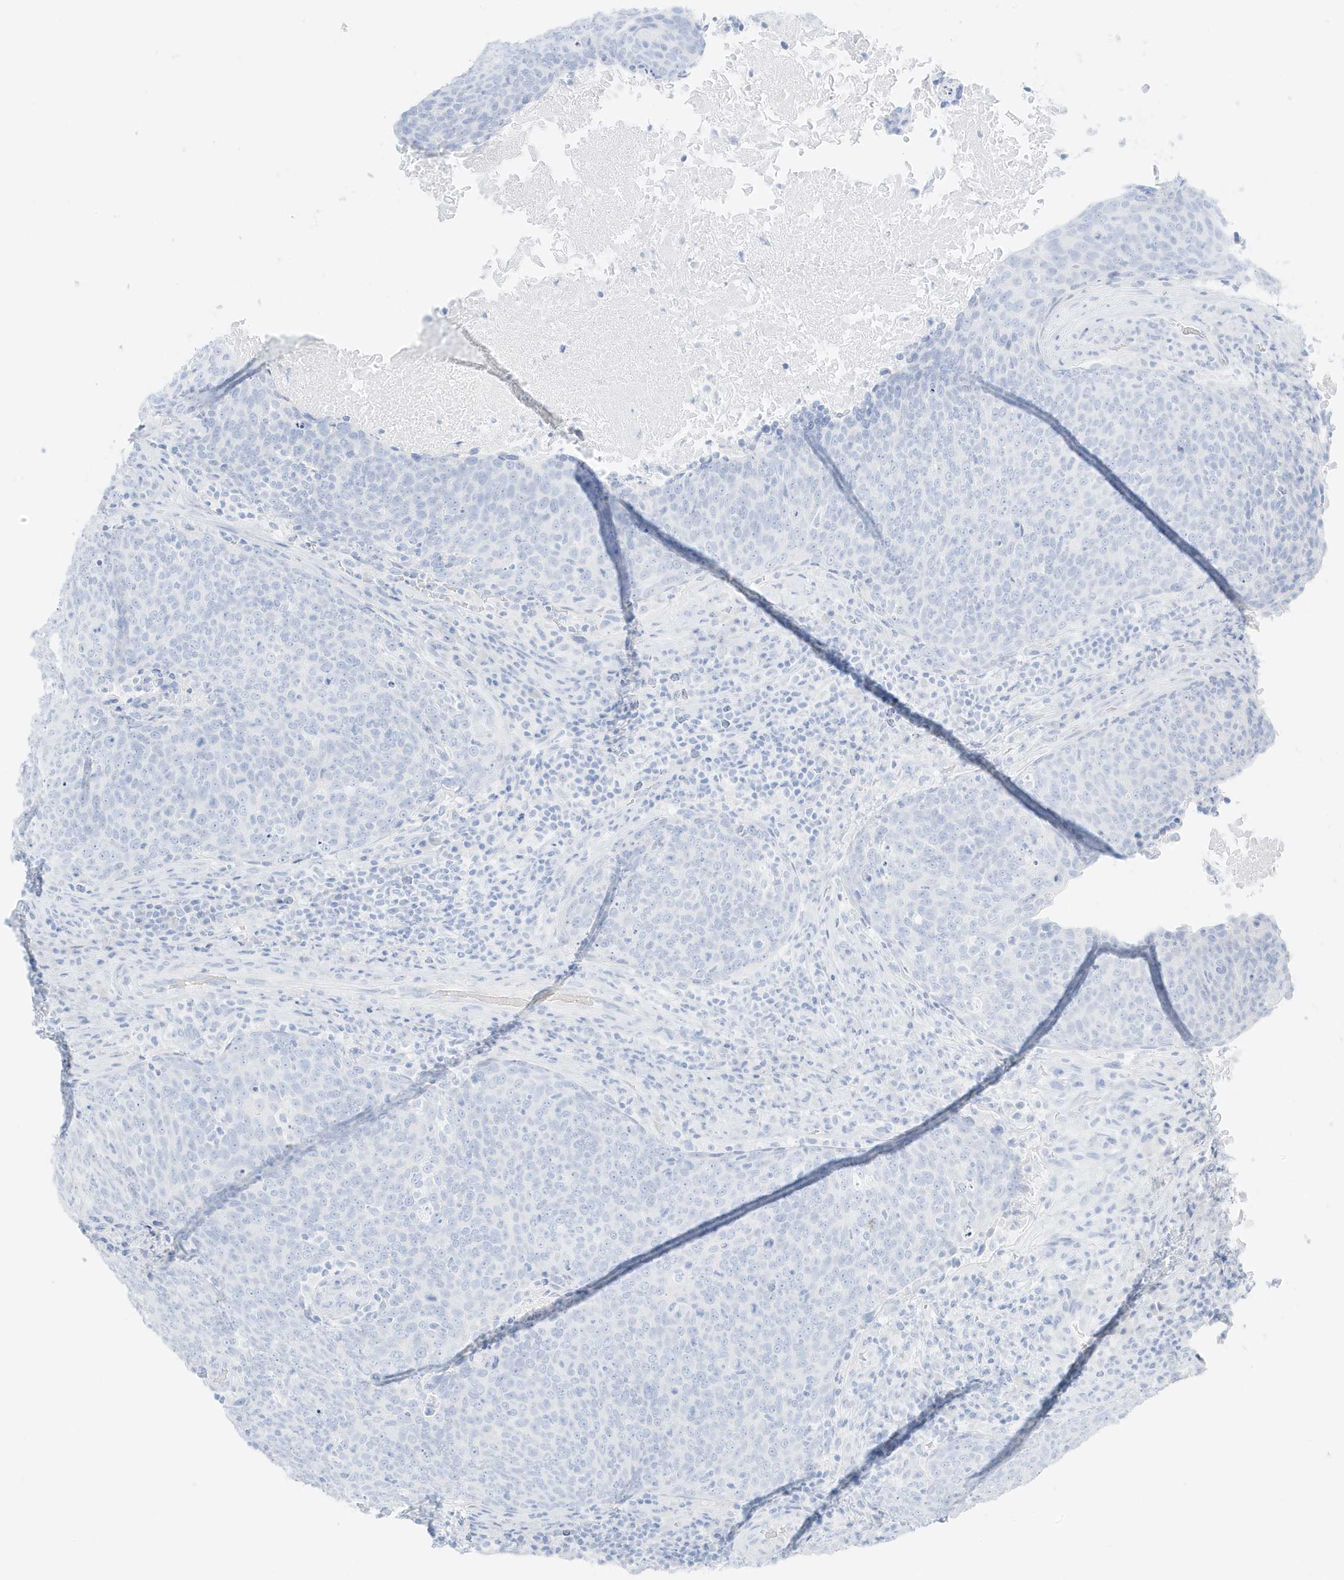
{"staining": {"intensity": "negative", "quantity": "none", "location": "none"}, "tissue": "head and neck cancer", "cell_type": "Tumor cells", "image_type": "cancer", "snomed": [{"axis": "morphology", "description": "Squamous cell carcinoma, NOS"}, {"axis": "morphology", "description": "Squamous cell carcinoma, metastatic, NOS"}, {"axis": "topography", "description": "Lymph node"}, {"axis": "topography", "description": "Head-Neck"}], "caption": "DAB (3,3'-diaminobenzidine) immunohistochemical staining of head and neck cancer (squamous cell carcinoma) displays no significant staining in tumor cells.", "gene": "SLC22A13", "patient": {"sex": "male", "age": 62}}